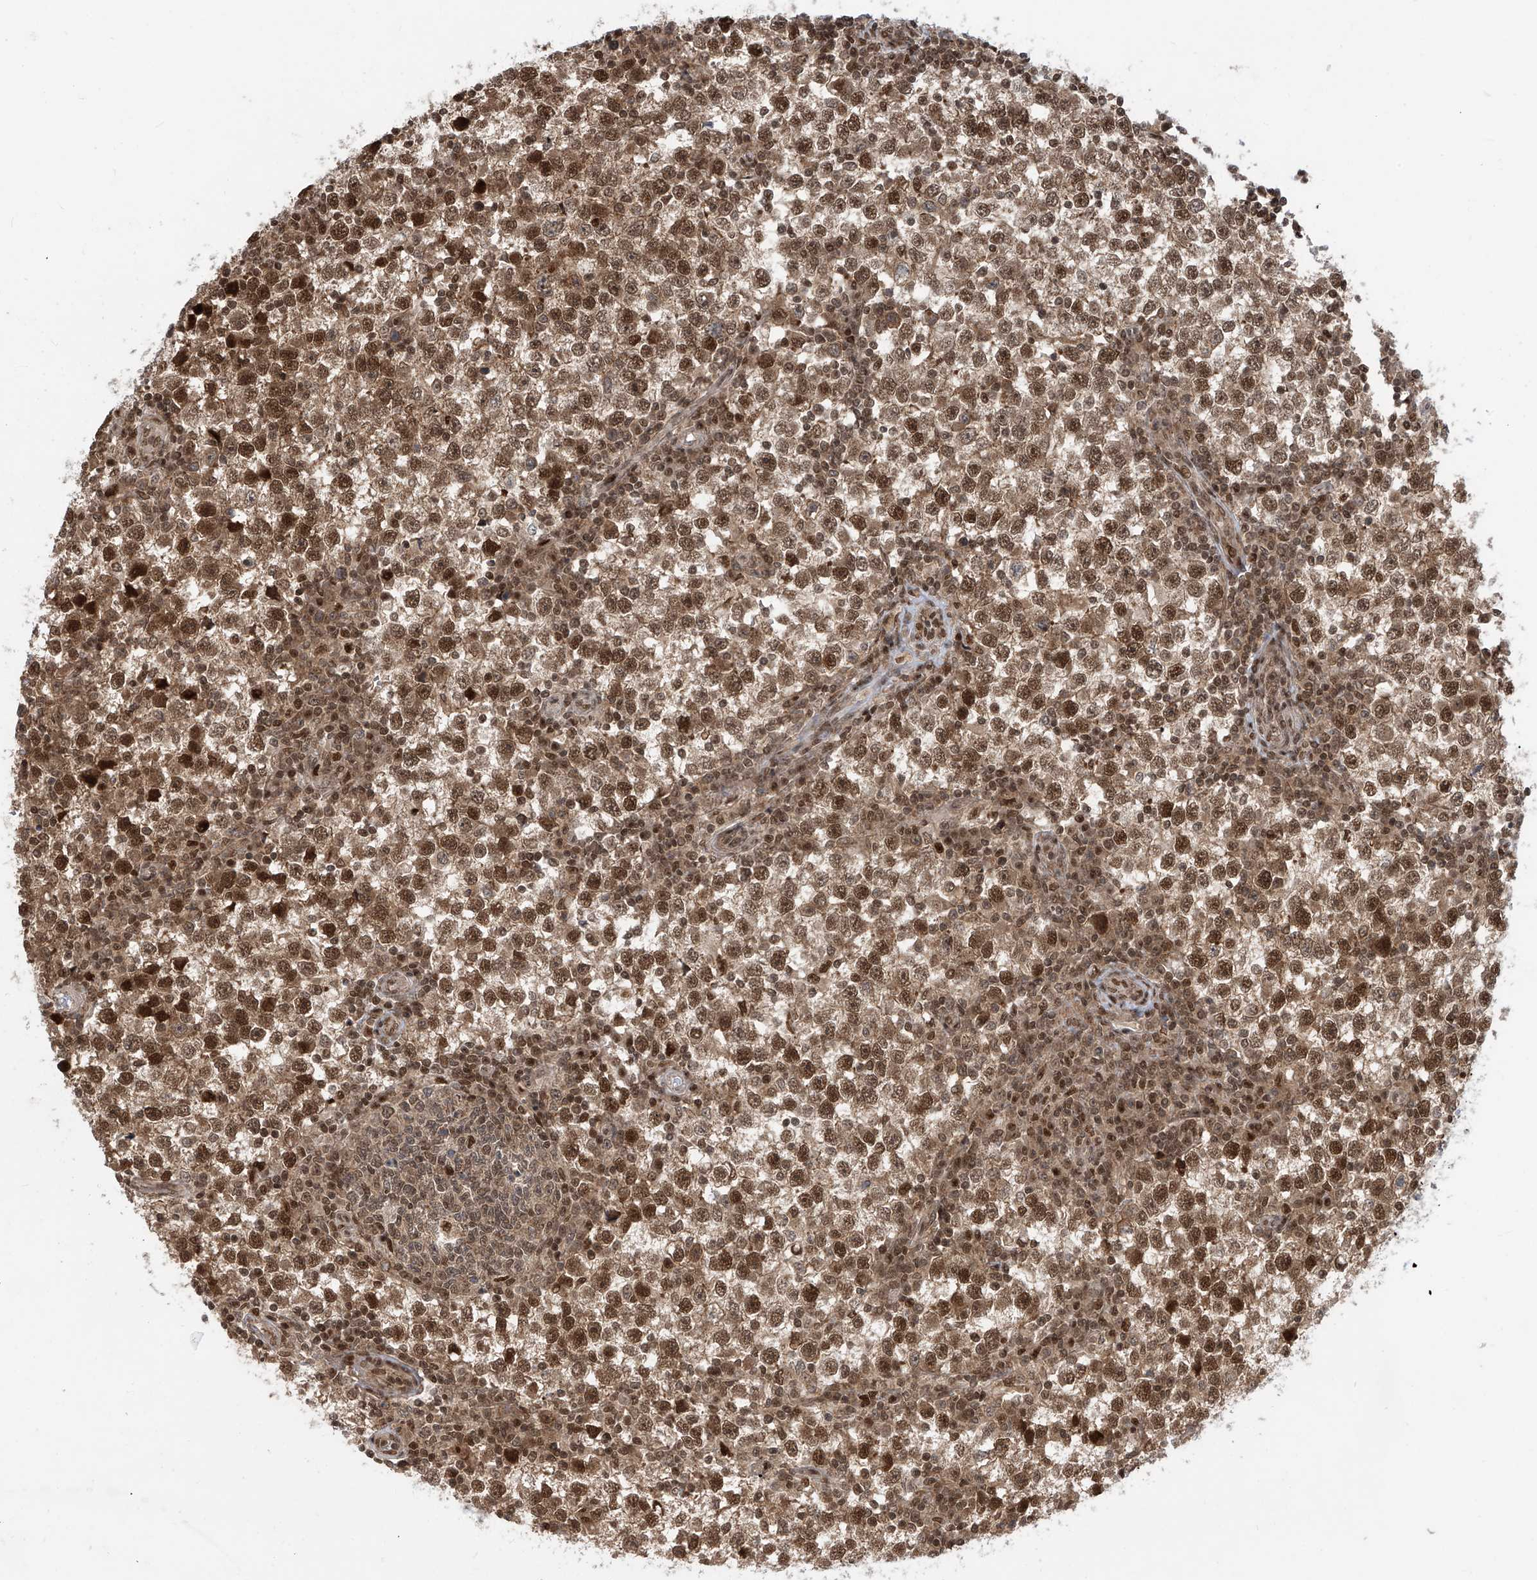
{"staining": {"intensity": "strong", "quantity": ">75%", "location": "cytoplasmic/membranous,nuclear"}, "tissue": "testis cancer", "cell_type": "Tumor cells", "image_type": "cancer", "snomed": [{"axis": "morphology", "description": "Seminoma, NOS"}, {"axis": "topography", "description": "Testis"}], "caption": "Immunohistochemical staining of testis seminoma exhibits high levels of strong cytoplasmic/membranous and nuclear protein positivity in about >75% of tumor cells.", "gene": "LAGE3", "patient": {"sex": "male", "age": 65}}